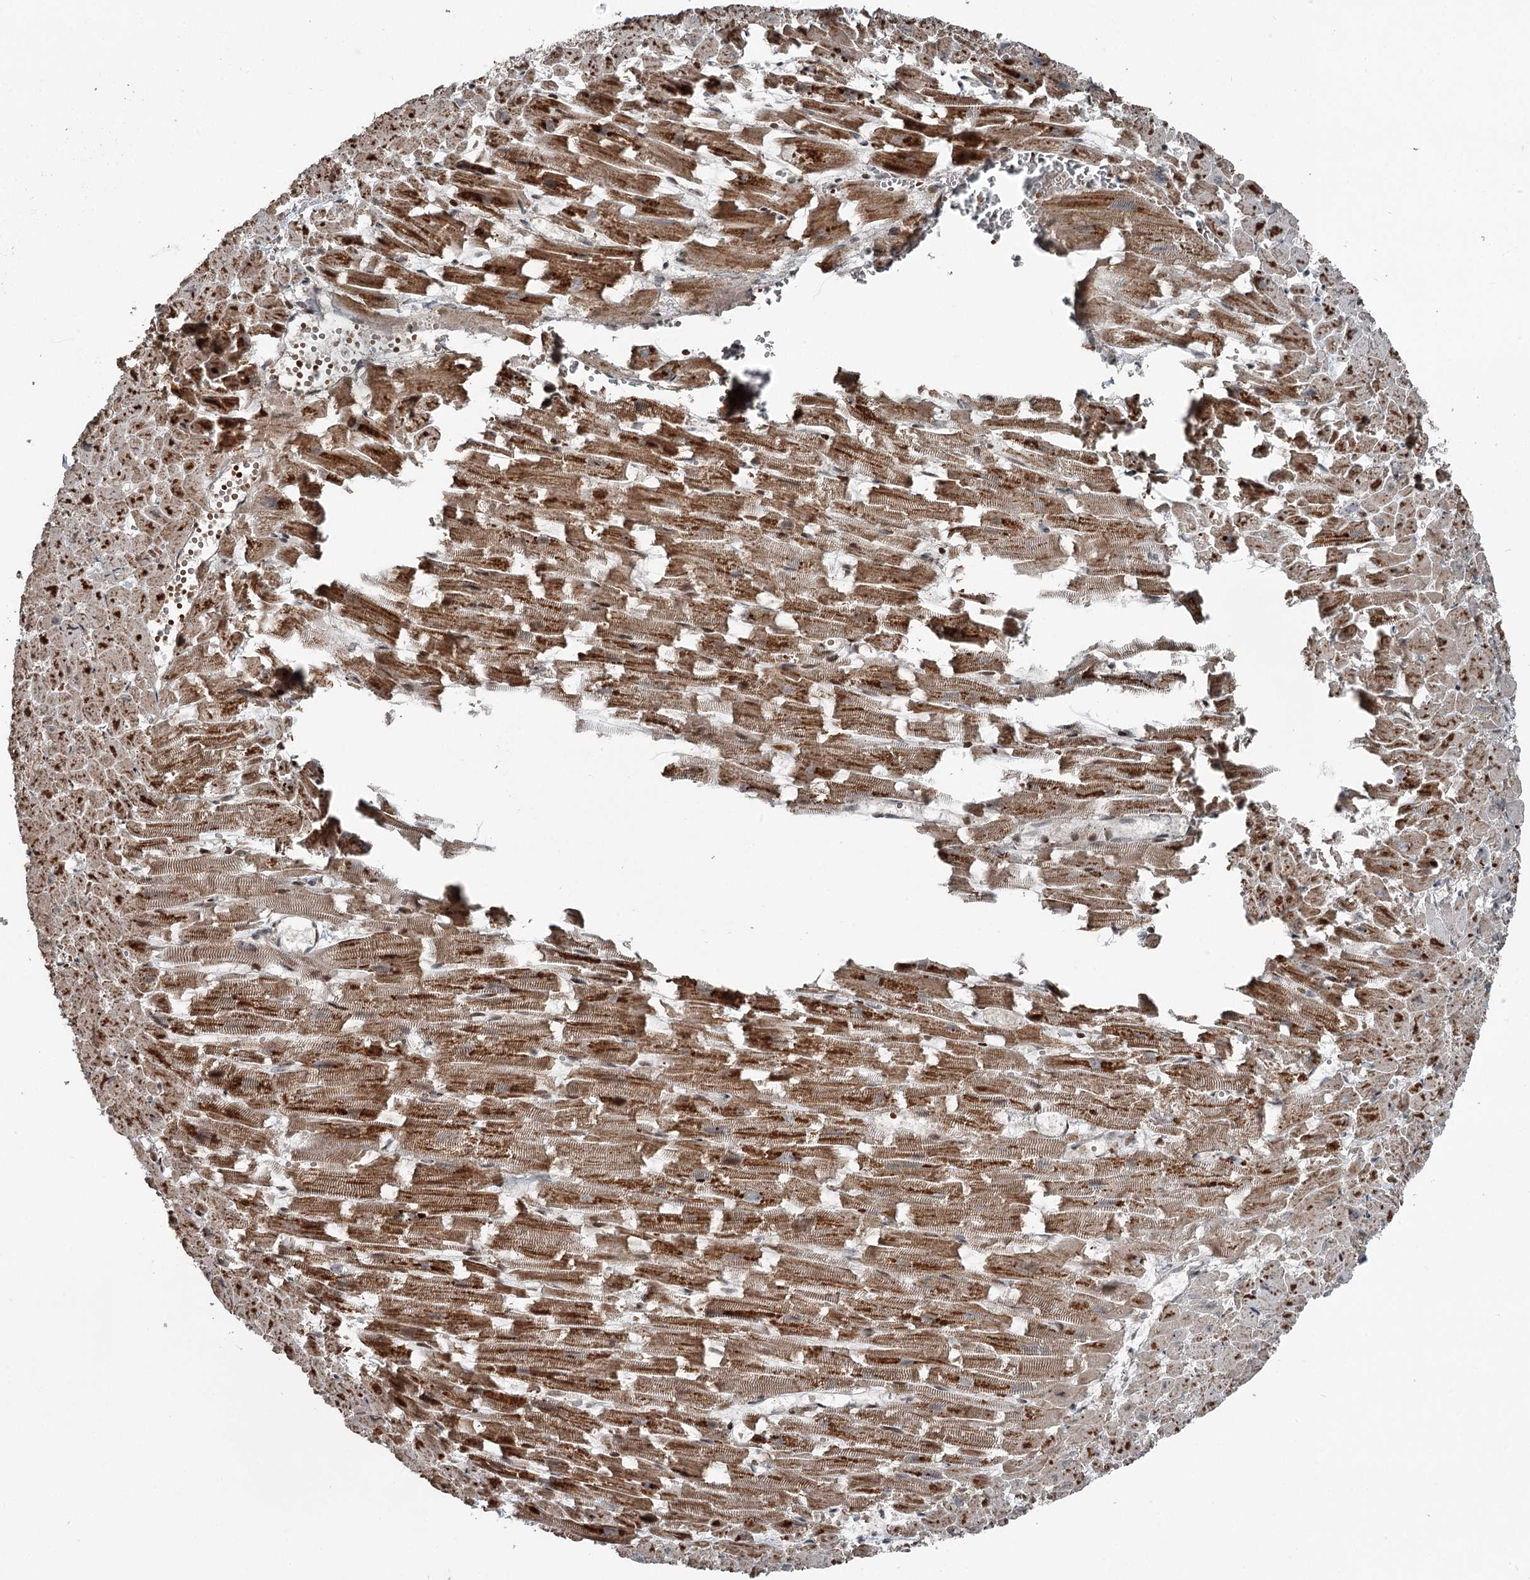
{"staining": {"intensity": "strong", "quantity": ">75%", "location": "cytoplasmic/membranous"}, "tissue": "heart muscle", "cell_type": "Cardiomyocytes", "image_type": "normal", "snomed": [{"axis": "morphology", "description": "Normal tissue, NOS"}, {"axis": "topography", "description": "Heart"}], "caption": "Immunohistochemical staining of unremarkable heart muscle demonstrates strong cytoplasmic/membranous protein positivity in approximately >75% of cardiomyocytes. The staining was performed using DAB (3,3'-diaminobenzidine) to visualize the protein expression in brown, while the nuclei were stained in blue with hematoxylin (Magnification: 20x).", "gene": "RASSF8", "patient": {"sex": "female", "age": 64}}